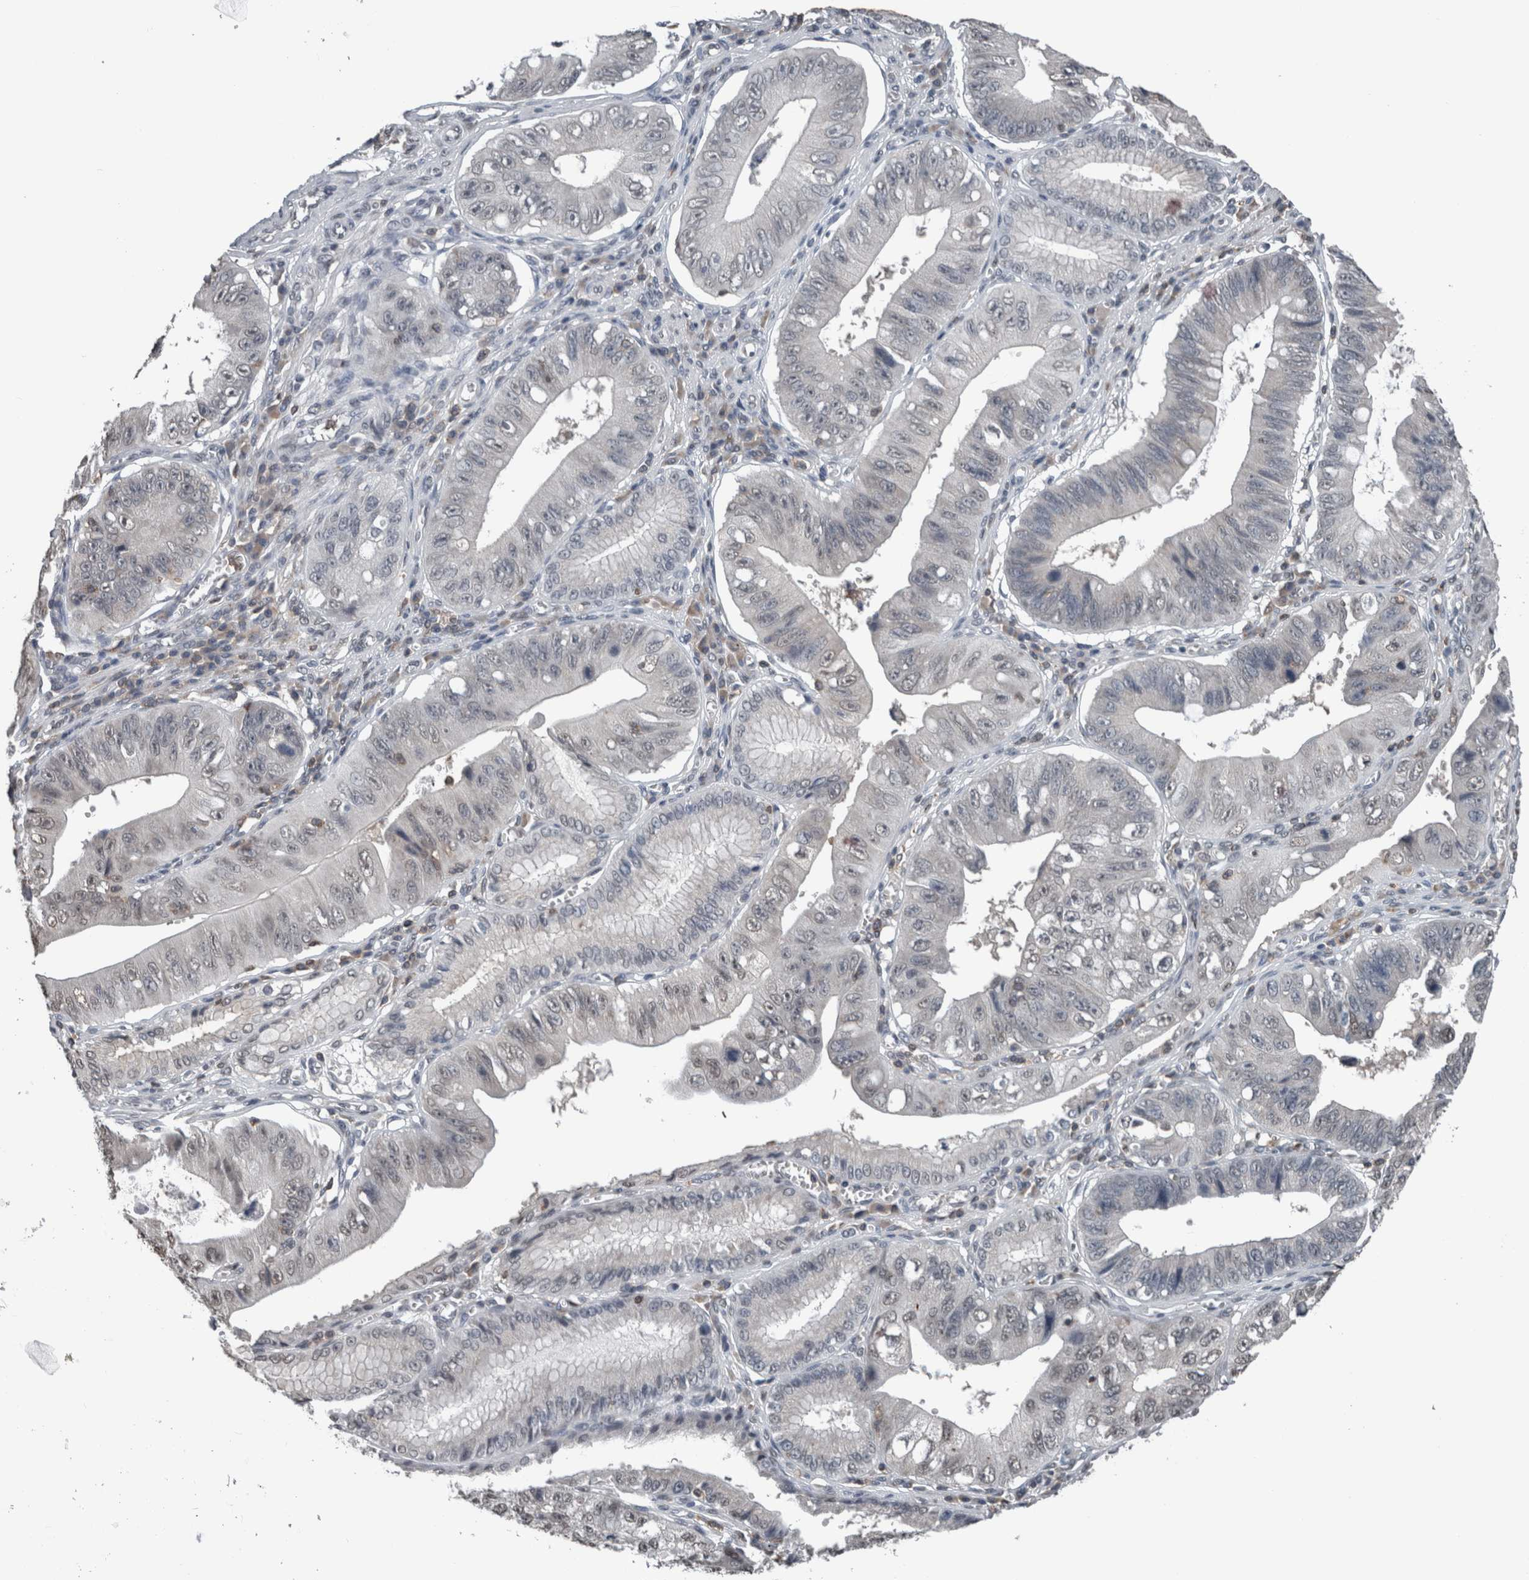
{"staining": {"intensity": "negative", "quantity": "none", "location": "none"}, "tissue": "stomach cancer", "cell_type": "Tumor cells", "image_type": "cancer", "snomed": [{"axis": "morphology", "description": "Adenocarcinoma, NOS"}, {"axis": "topography", "description": "Stomach"}], "caption": "An IHC micrograph of stomach cancer is shown. There is no staining in tumor cells of stomach cancer.", "gene": "MAFF", "patient": {"sex": "male", "age": 59}}